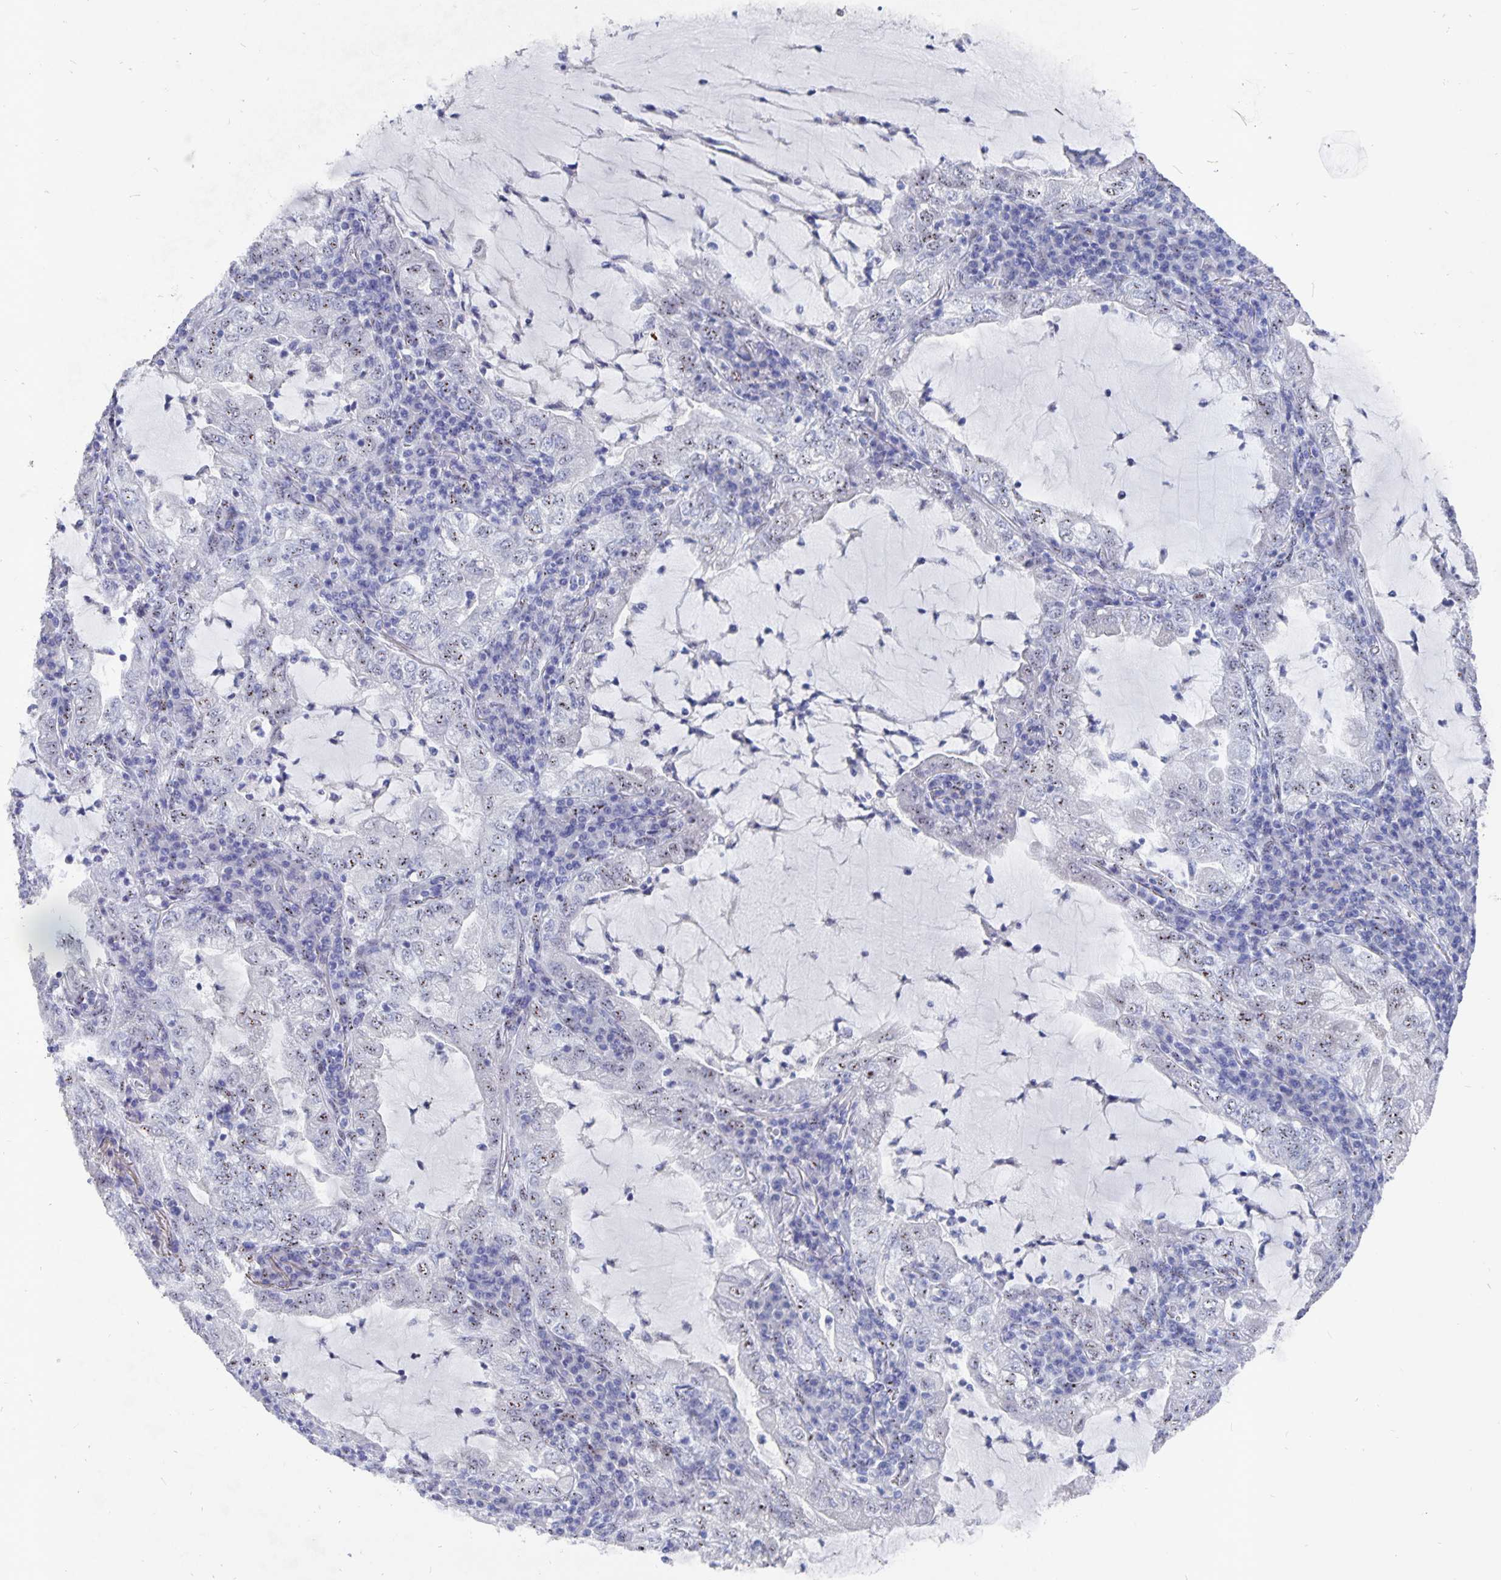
{"staining": {"intensity": "weak", "quantity": ">75%", "location": "nuclear"}, "tissue": "lung cancer", "cell_type": "Tumor cells", "image_type": "cancer", "snomed": [{"axis": "morphology", "description": "Adenocarcinoma, NOS"}, {"axis": "topography", "description": "Lung"}], "caption": "An immunohistochemistry (IHC) photomicrograph of tumor tissue is shown. Protein staining in brown labels weak nuclear positivity in adenocarcinoma (lung) within tumor cells. The staining was performed using DAB (3,3'-diaminobenzidine), with brown indicating positive protein expression. Nuclei are stained blue with hematoxylin.", "gene": "SMOC1", "patient": {"sex": "female", "age": 73}}